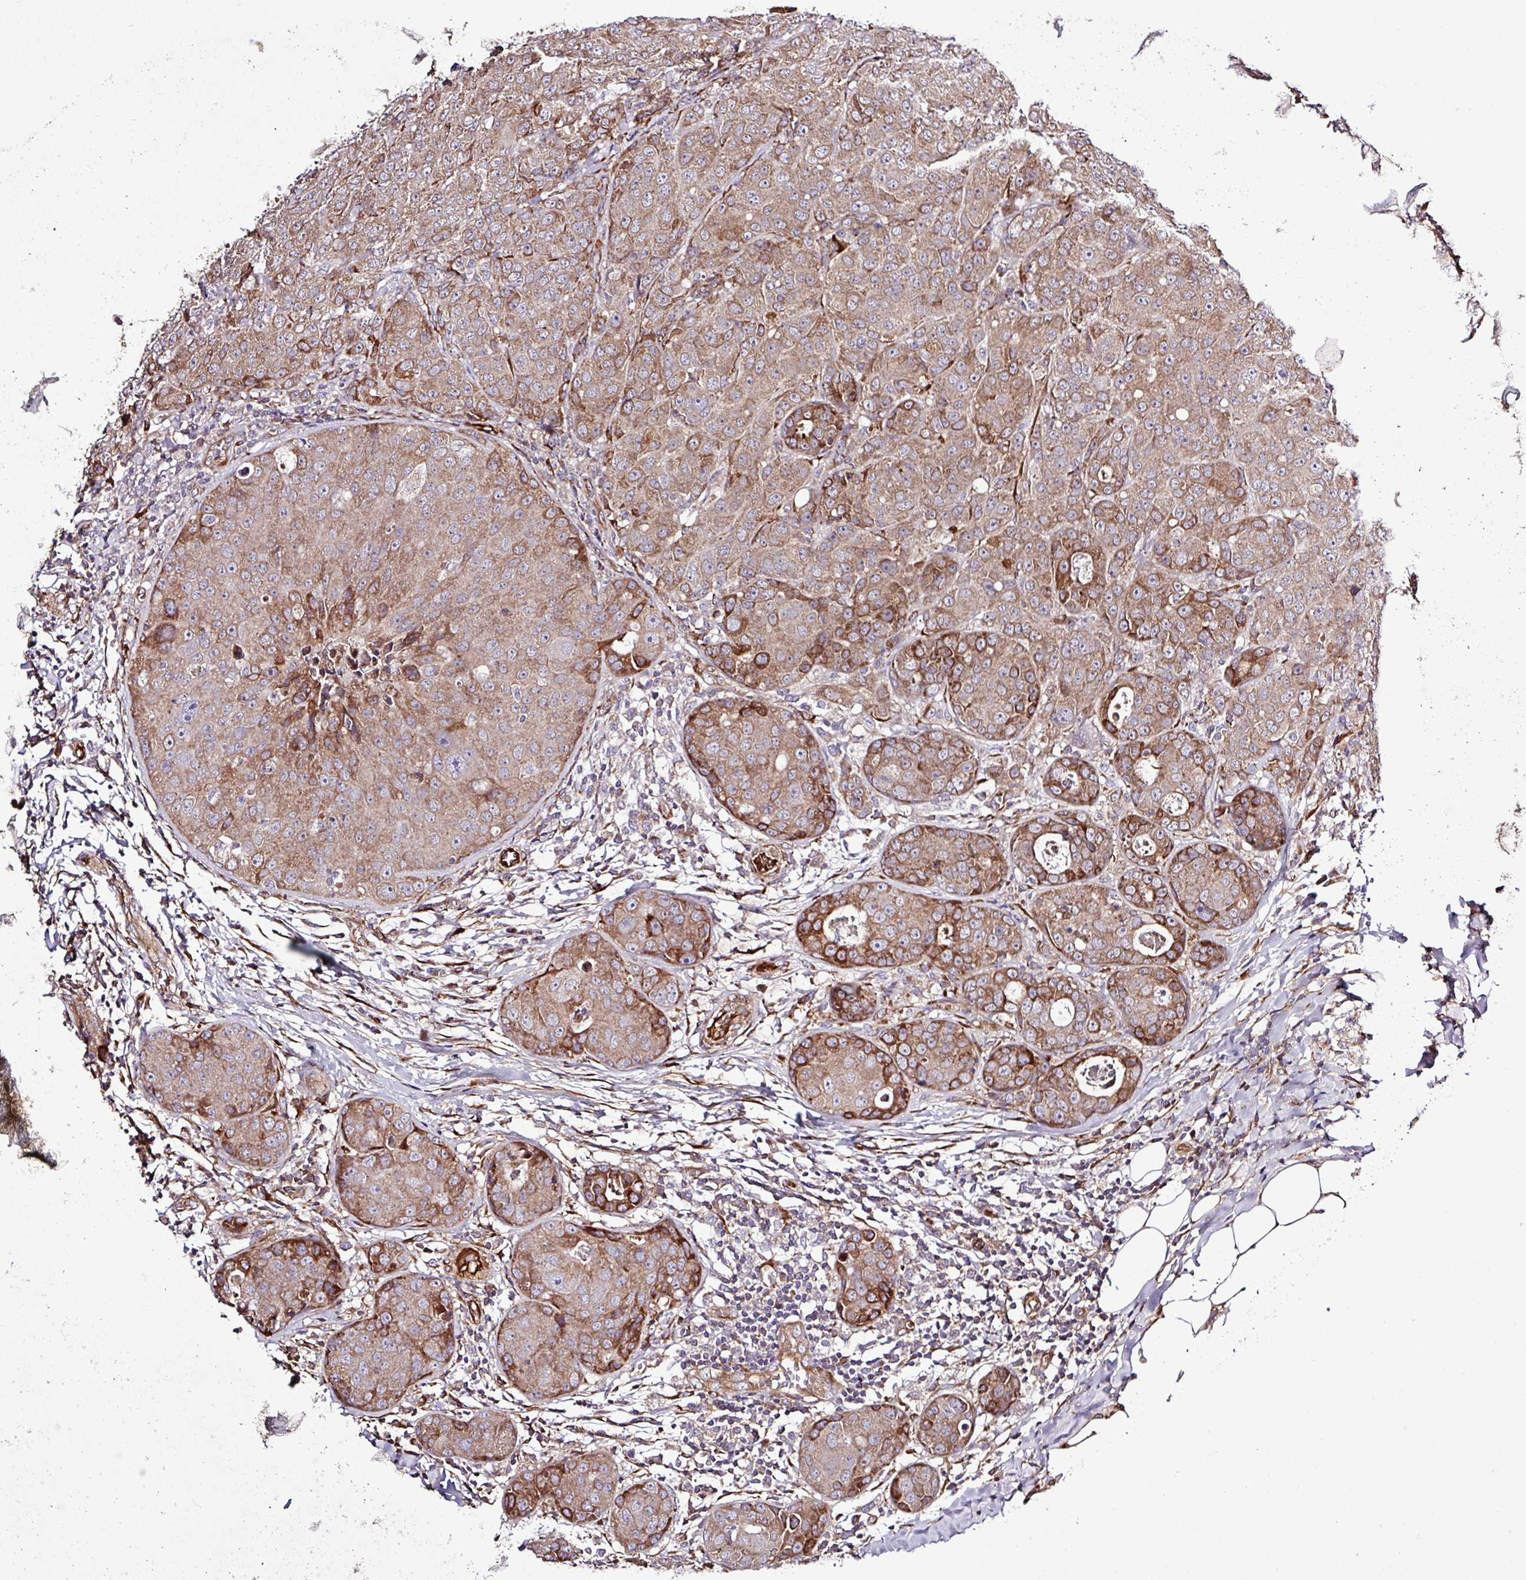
{"staining": {"intensity": "strong", "quantity": ">75%", "location": "cytoplasmic/membranous"}, "tissue": "breast cancer", "cell_type": "Tumor cells", "image_type": "cancer", "snomed": [{"axis": "morphology", "description": "Duct carcinoma"}, {"axis": "topography", "description": "Breast"}], "caption": "Breast cancer stained with DAB immunohistochemistry displays high levels of strong cytoplasmic/membranous staining in about >75% of tumor cells.", "gene": "CWH43", "patient": {"sex": "female", "age": 43}}